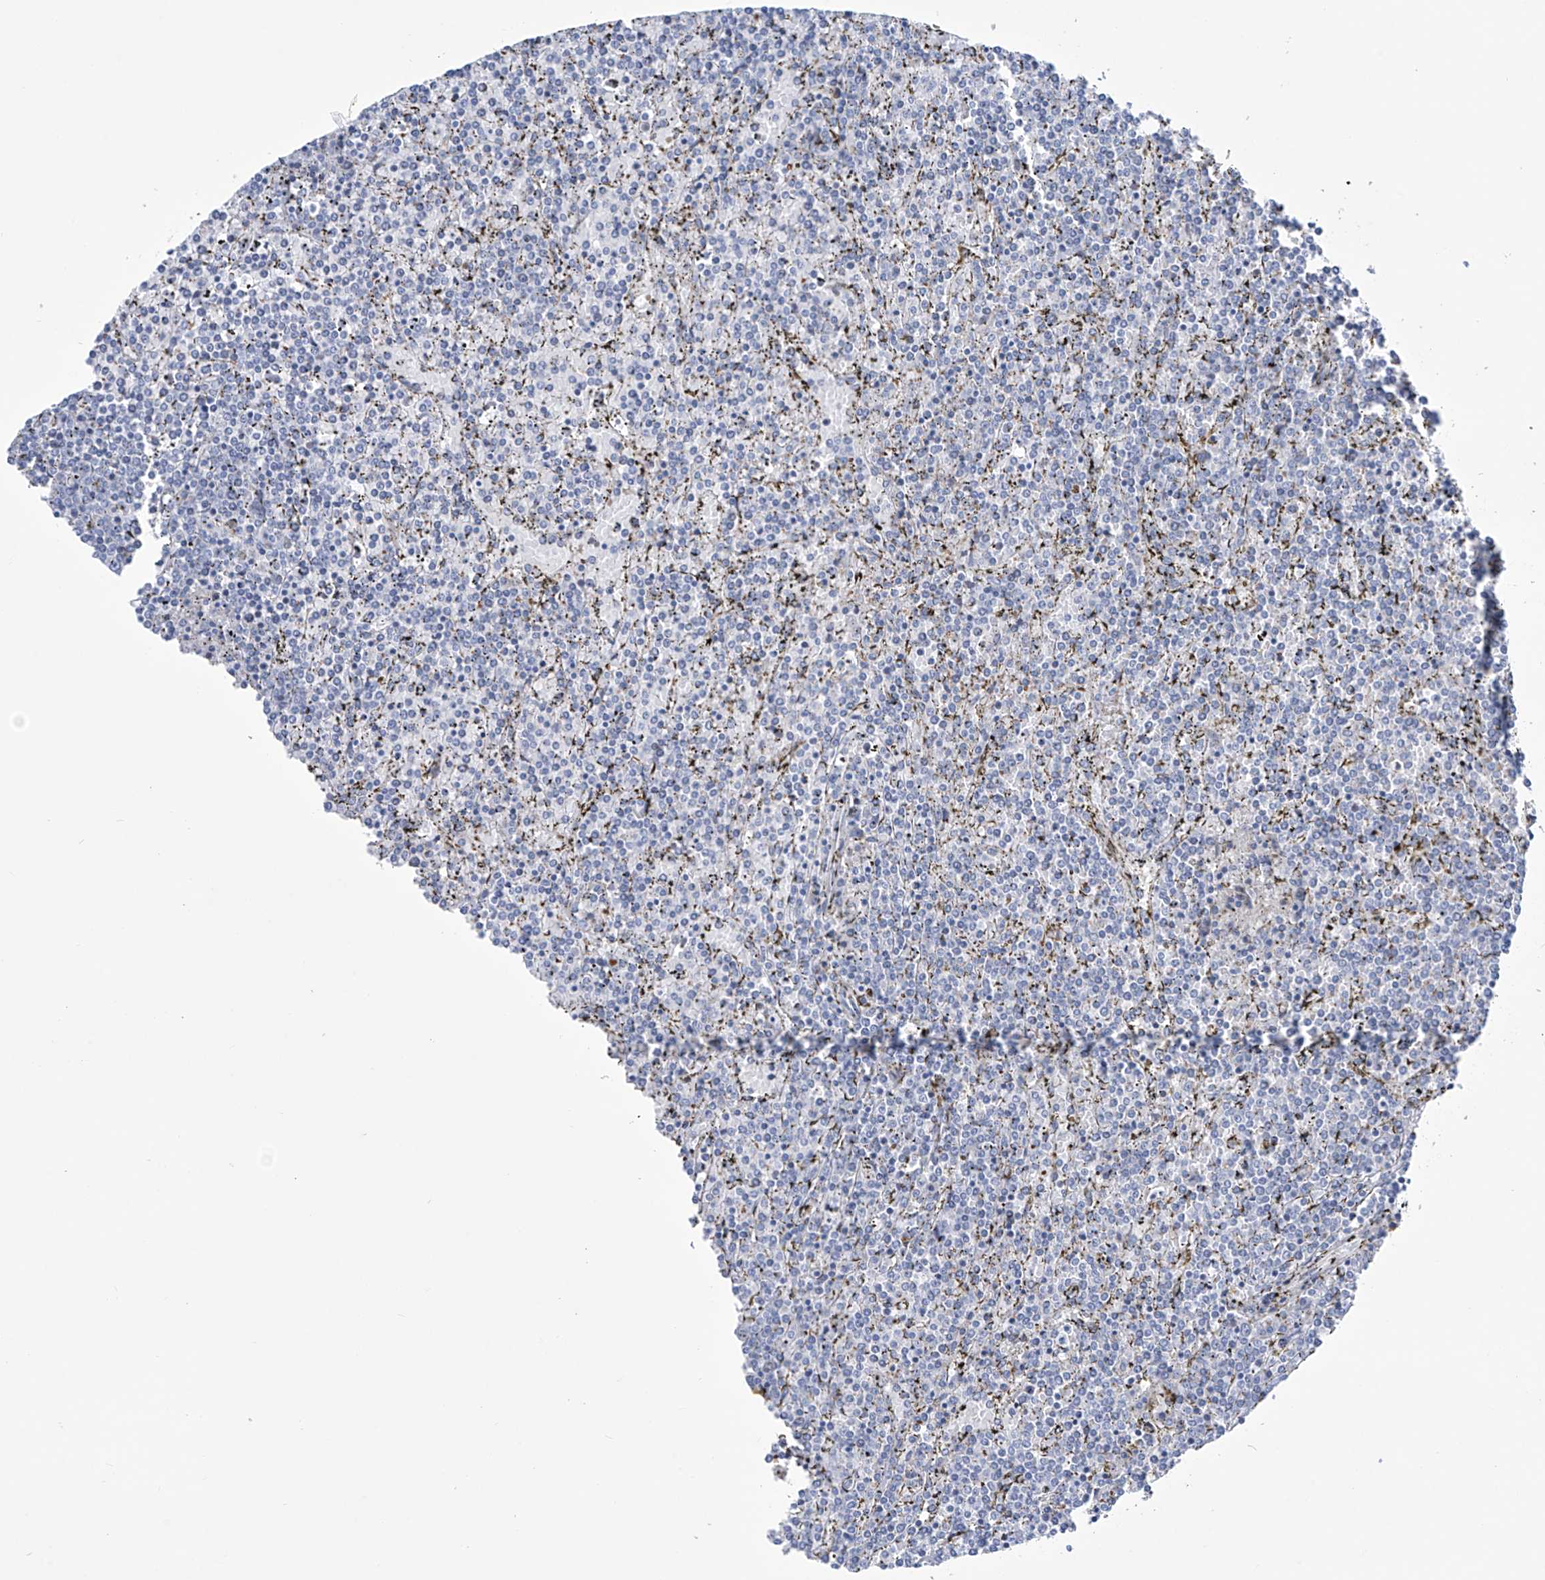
{"staining": {"intensity": "negative", "quantity": "none", "location": "none"}, "tissue": "lymphoma", "cell_type": "Tumor cells", "image_type": "cancer", "snomed": [{"axis": "morphology", "description": "Malignant lymphoma, non-Hodgkin's type, Low grade"}, {"axis": "topography", "description": "Spleen"}], "caption": "Immunohistochemistry micrograph of lymphoma stained for a protein (brown), which reveals no expression in tumor cells. (DAB (3,3'-diaminobenzidine) immunohistochemistry with hematoxylin counter stain).", "gene": "TRIM60", "patient": {"sex": "female", "age": 19}}